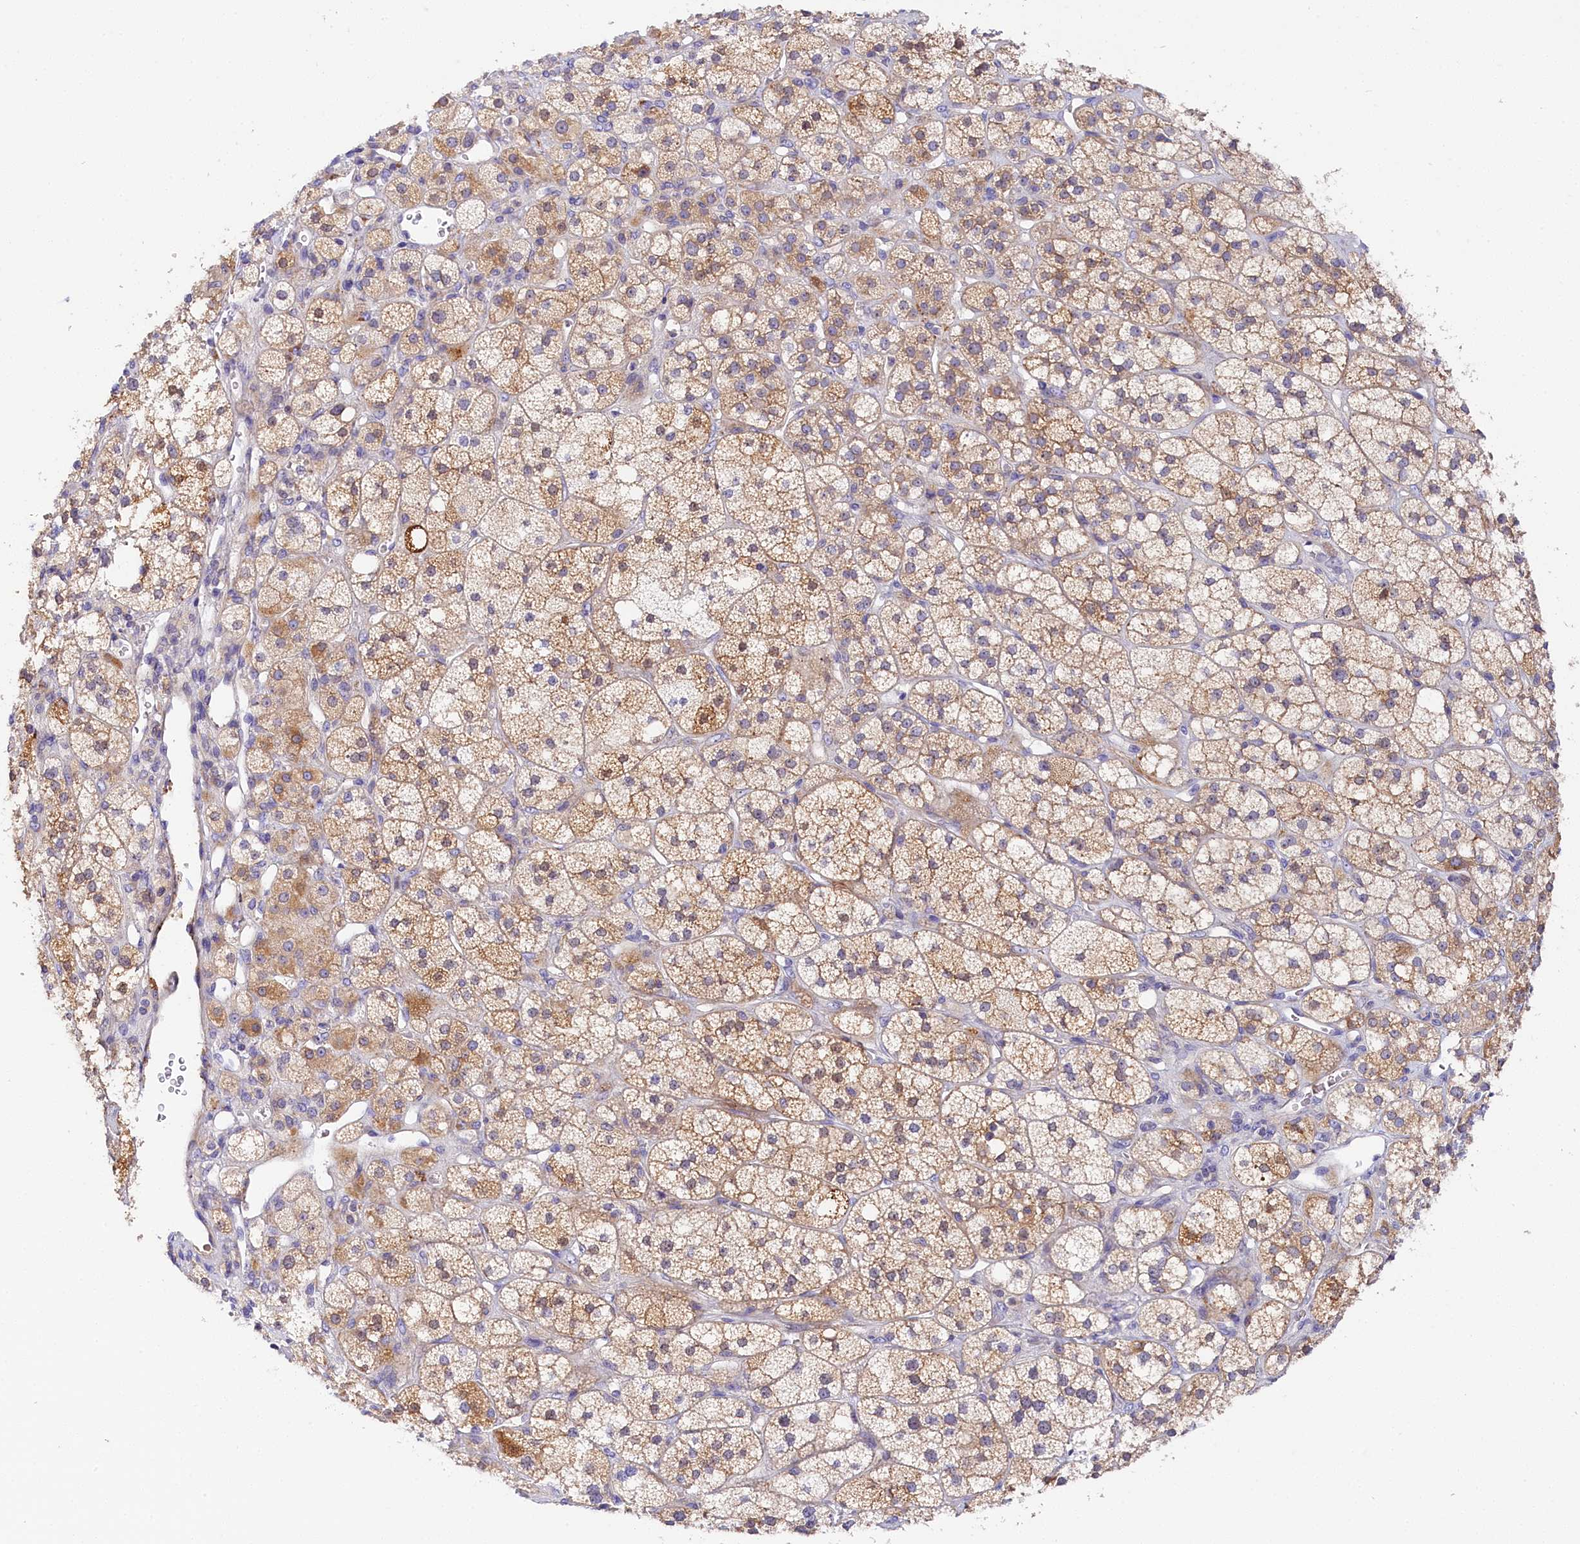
{"staining": {"intensity": "moderate", "quantity": "25%-75%", "location": "cytoplasmic/membranous"}, "tissue": "adrenal gland", "cell_type": "Glandular cells", "image_type": "normal", "snomed": [{"axis": "morphology", "description": "Normal tissue, NOS"}, {"axis": "topography", "description": "Adrenal gland"}], "caption": "Human adrenal gland stained for a protein (brown) reveals moderate cytoplasmic/membranous positive positivity in approximately 25%-75% of glandular cells.", "gene": "KATNB1", "patient": {"sex": "male", "age": 61}}